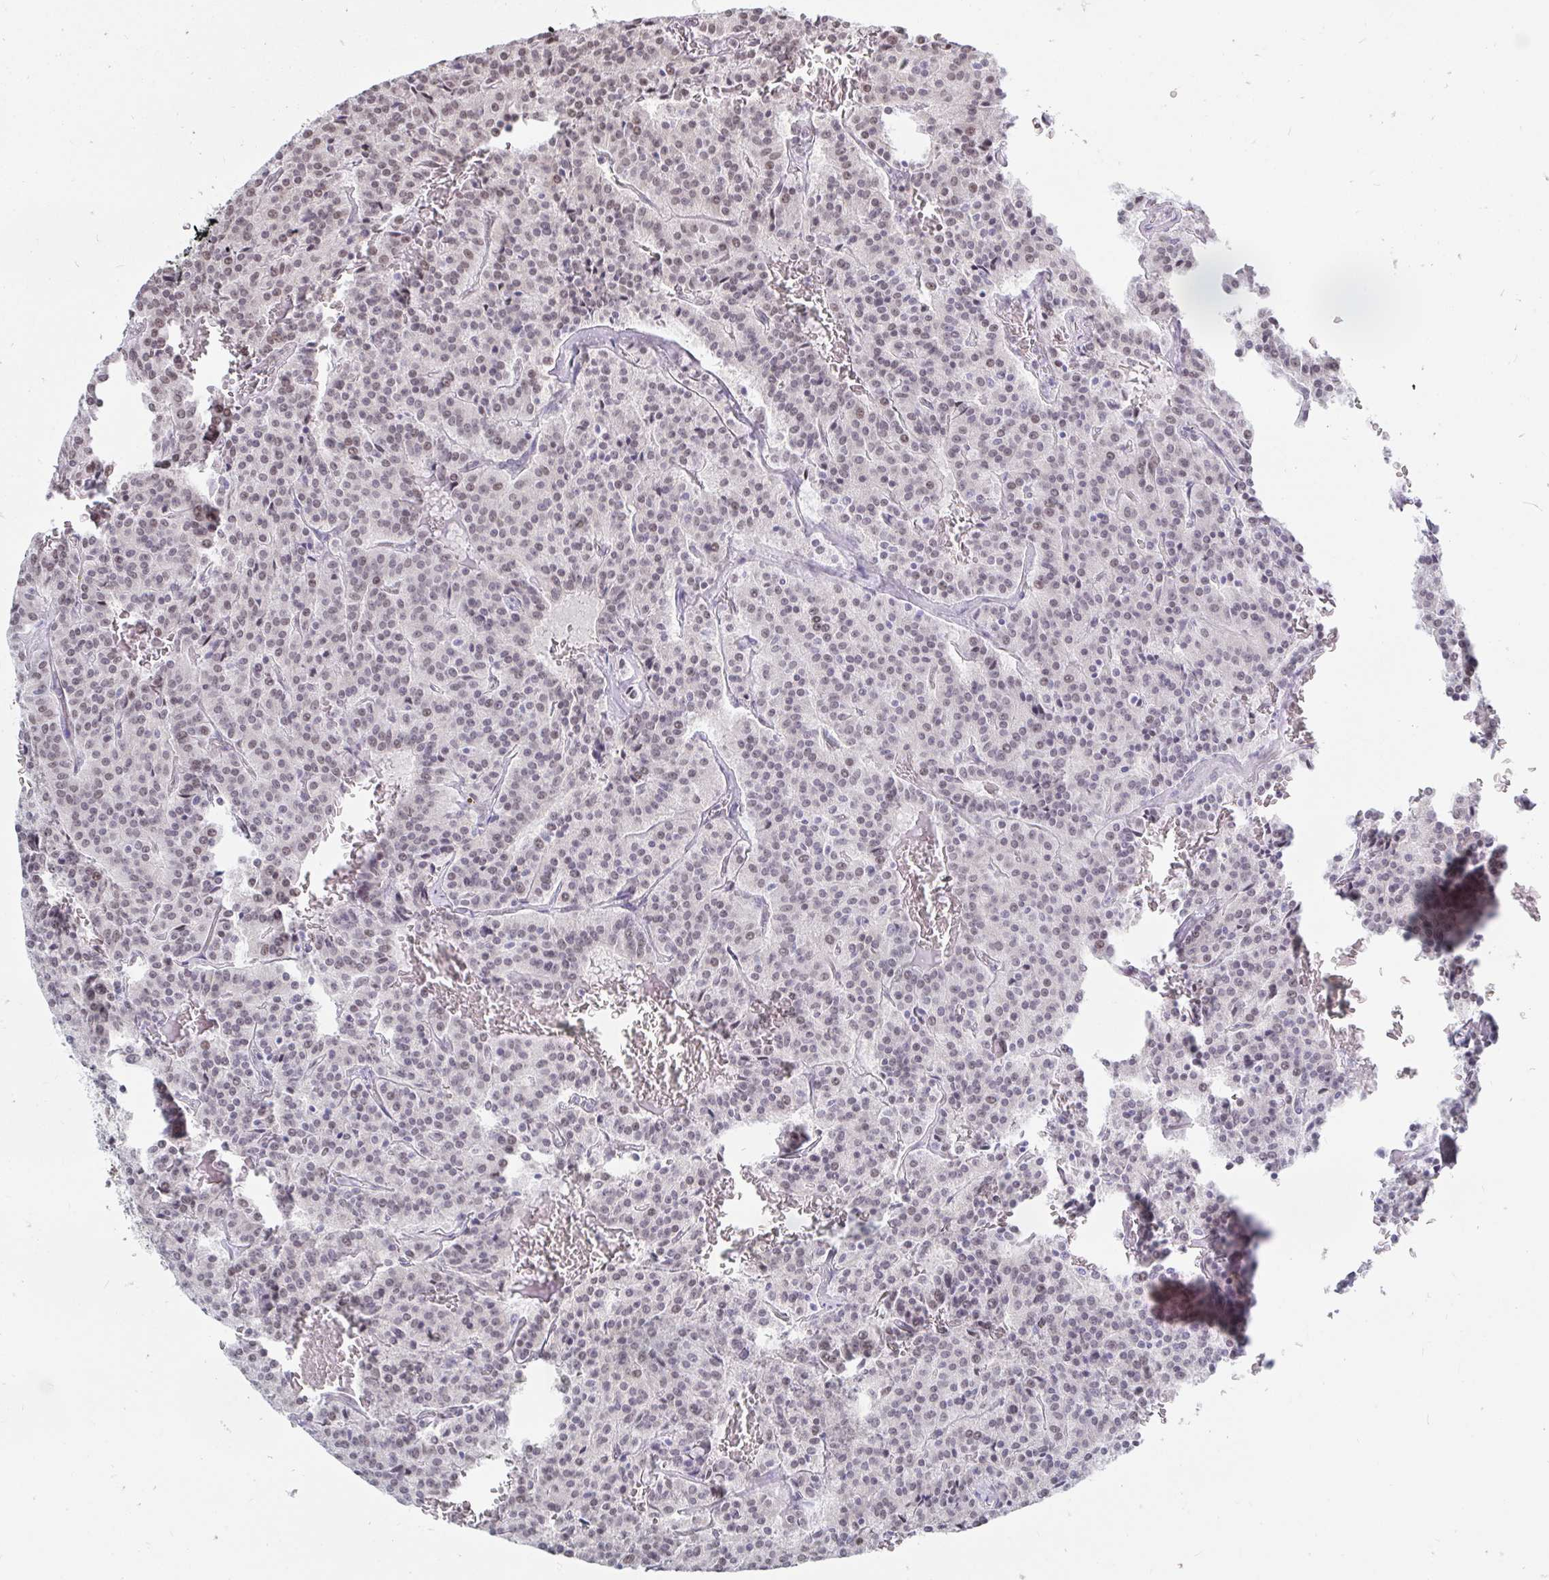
{"staining": {"intensity": "weak", "quantity": "25%-75%", "location": "nuclear"}, "tissue": "carcinoid", "cell_type": "Tumor cells", "image_type": "cancer", "snomed": [{"axis": "morphology", "description": "Carcinoid, malignant, NOS"}, {"axis": "topography", "description": "Lung"}], "caption": "IHC of malignant carcinoid reveals low levels of weak nuclear staining in approximately 25%-75% of tumor cells.", "gene": "TRIP12", "patient": {"sex": "male", "age": 70}}